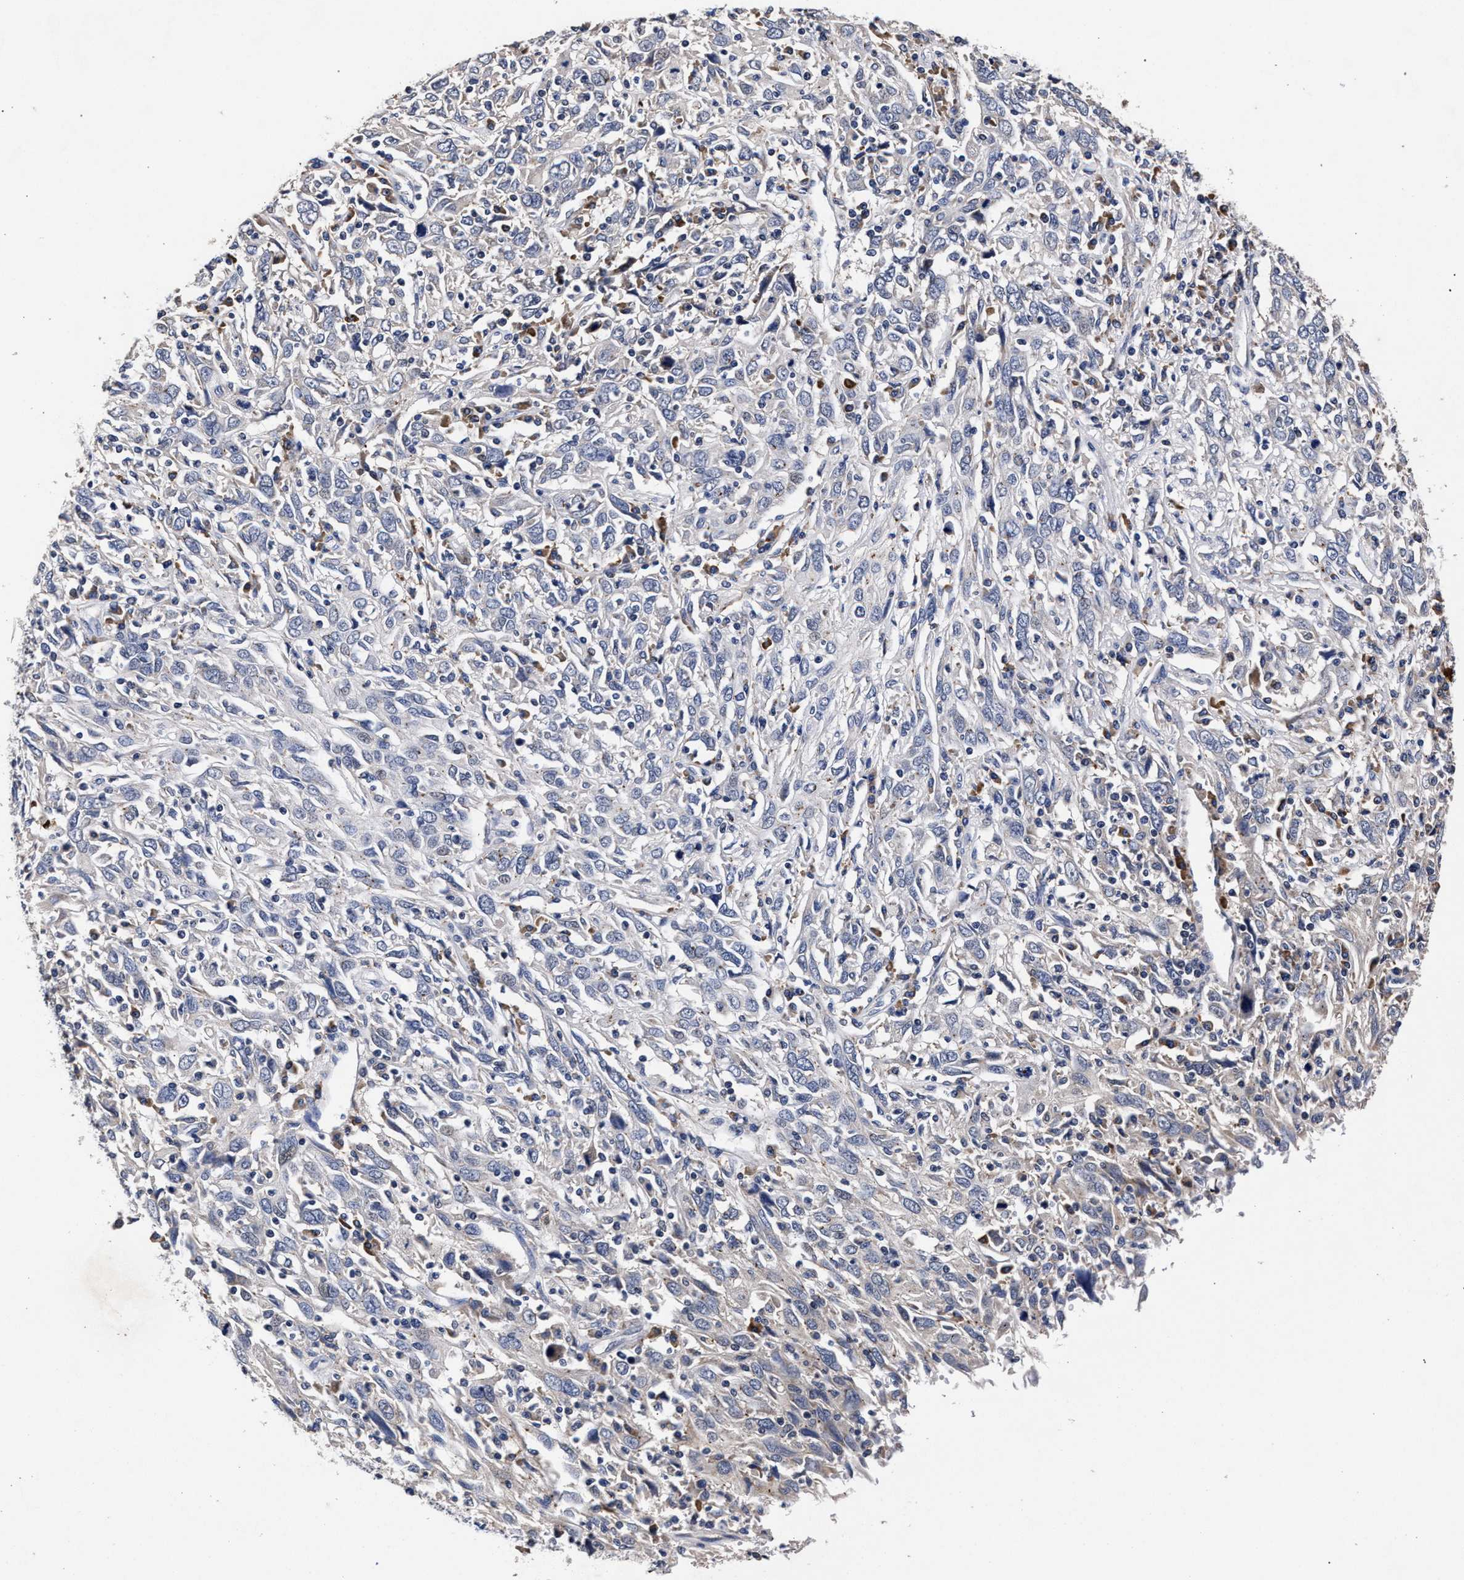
{"staining": {"intensity": "negative", "quantity": "none", "location": "none"}, "tissue": "cervical cancer", "cell_type": "Tumor cells", "image_type": "cancer", "snomed": [{"axis": "morphology", "description": "Squamous cell carcinoma, NOS"}, {"axis": "topography", "description": "Cervix"}], "caption": "Immunohistochemistry photomicrograph of cervical squamous cell carcinoma stained for a protein (brown), which displays no staining in tumor cells.", "gene": "CFAP95", "patient": {"sex": "female", "age": 46}}